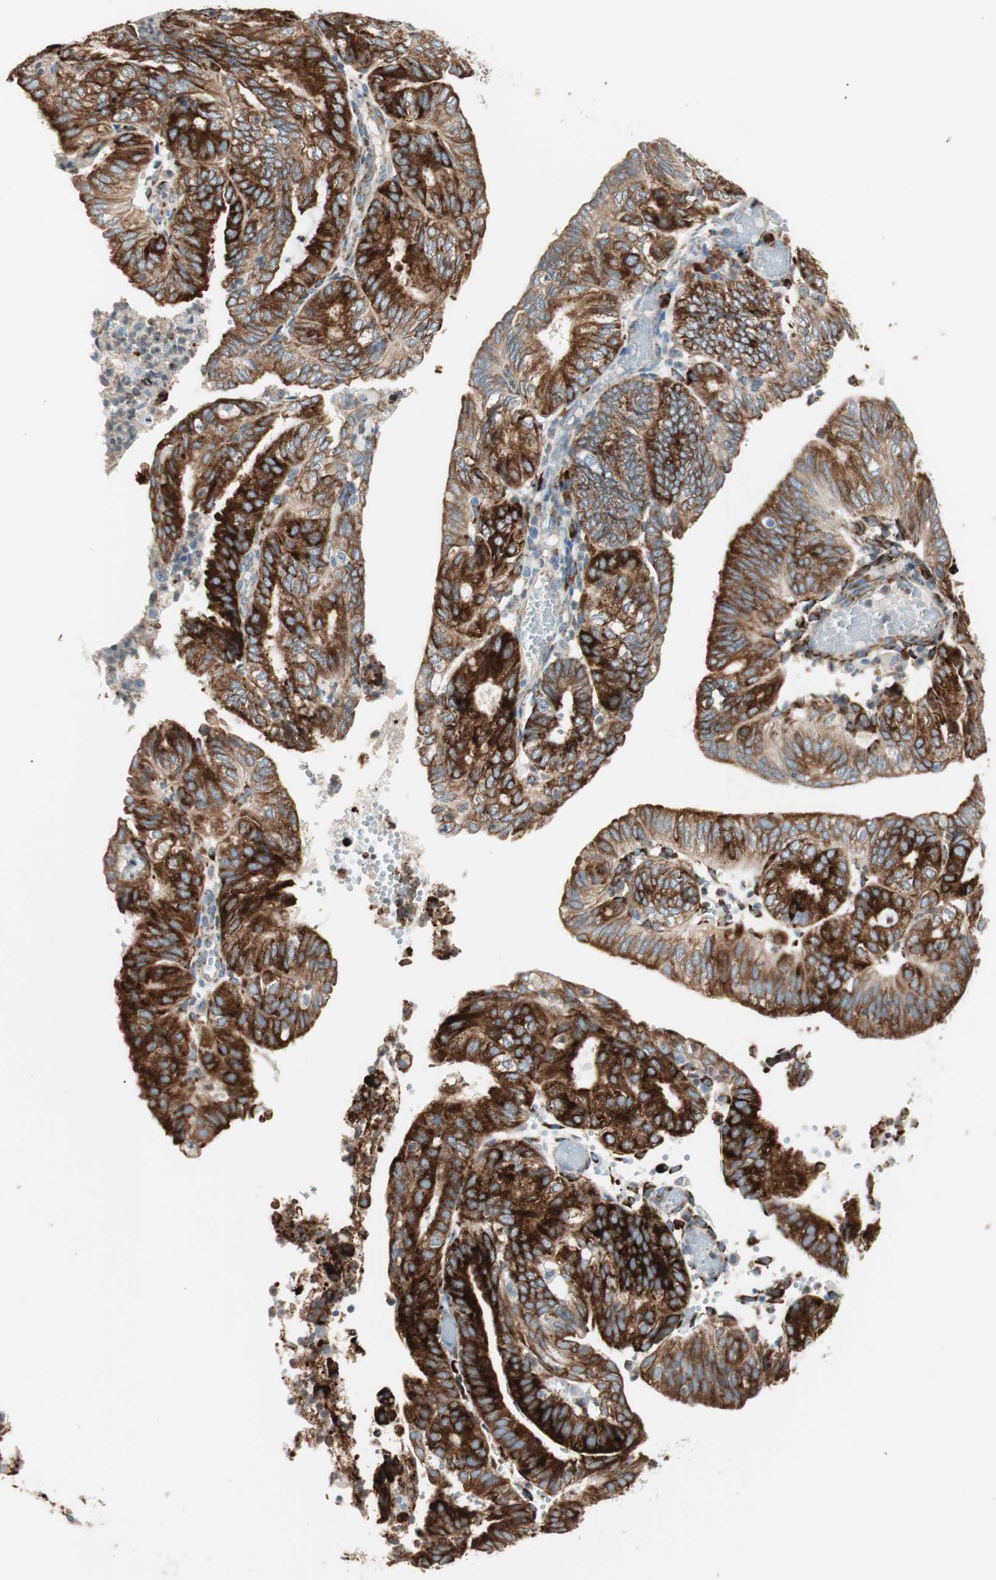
{"staining": {"intensity": "strong", "quantity": ">75%", "location": "cytoplasmic/membranous"}, "tissue": "endometrial cancer", "cell_type": "Tumor cells", "image_type": "cancer", "snomed": [{"axis": "morphology", "description": "Adenocarcinoma, NOS"}, {"axis": "topography", "description": "Uterus"}], "caption": "A micrograph of adenocarcinoma (endometrial) stained for a protein reveals strong cytoplasmic/membranous brown staining in tumor cells.", "gene": "P4HTM", "patient": {"sex": "female", "age": 60}}